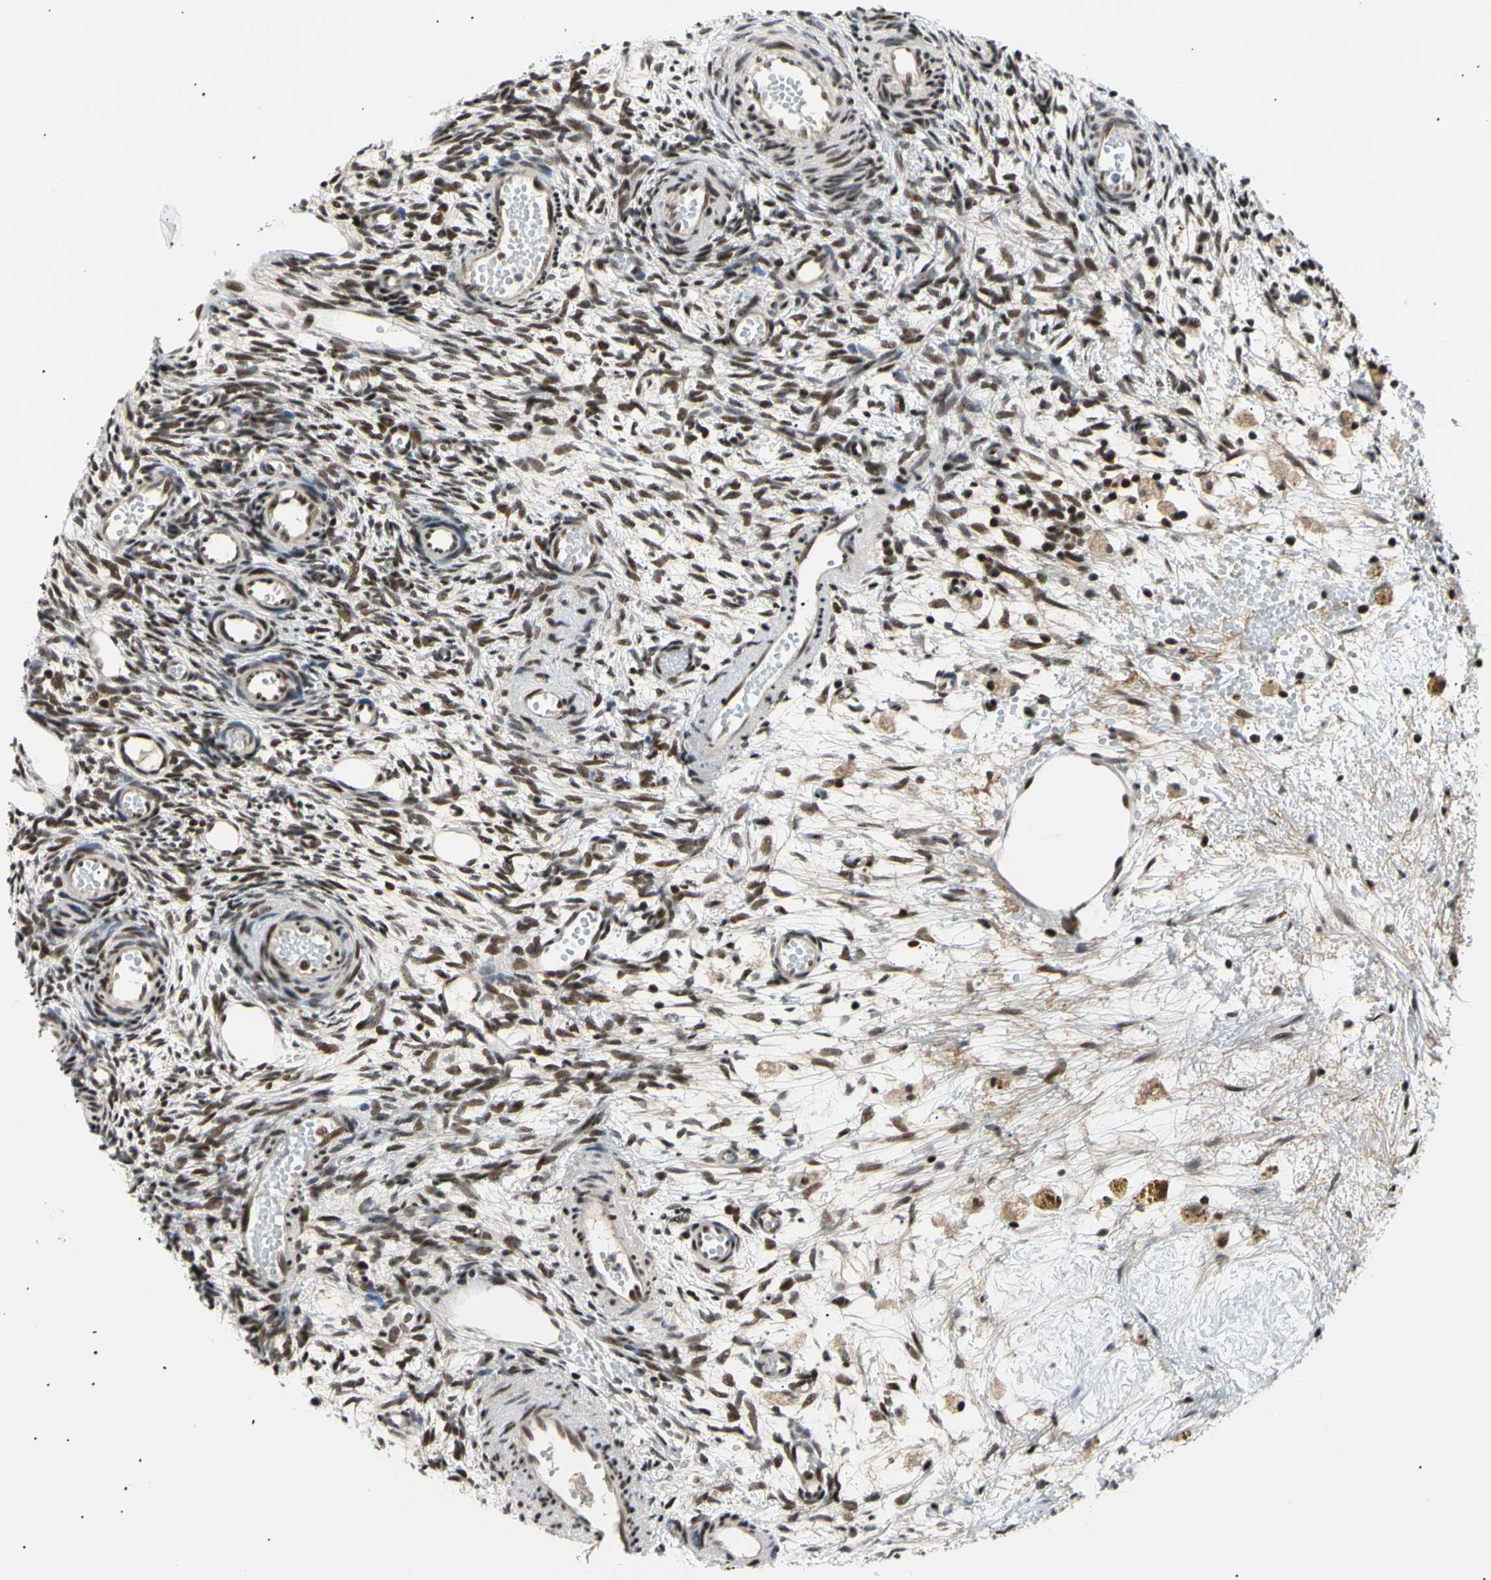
{"staining": {"intensity": "strong", "quantity": ">75%", "location": "nuclear"}, "tissue": "ovary", "cell_type": "Follicle cells", "image_type": "normal", "snomed": [{"axis": "morphology", "description": "Normal tissue, NOS"}, {"axis": "topography", "description": "Ovary"}], "caption": "Ovary was stained to show a protein in brown. There is high levels of strong nuclear positivity in about >75% of follicle cells. Nuclei are stained in blue.", "gene": "E2F1", "patient": {"sex": "female", "age": 35}}